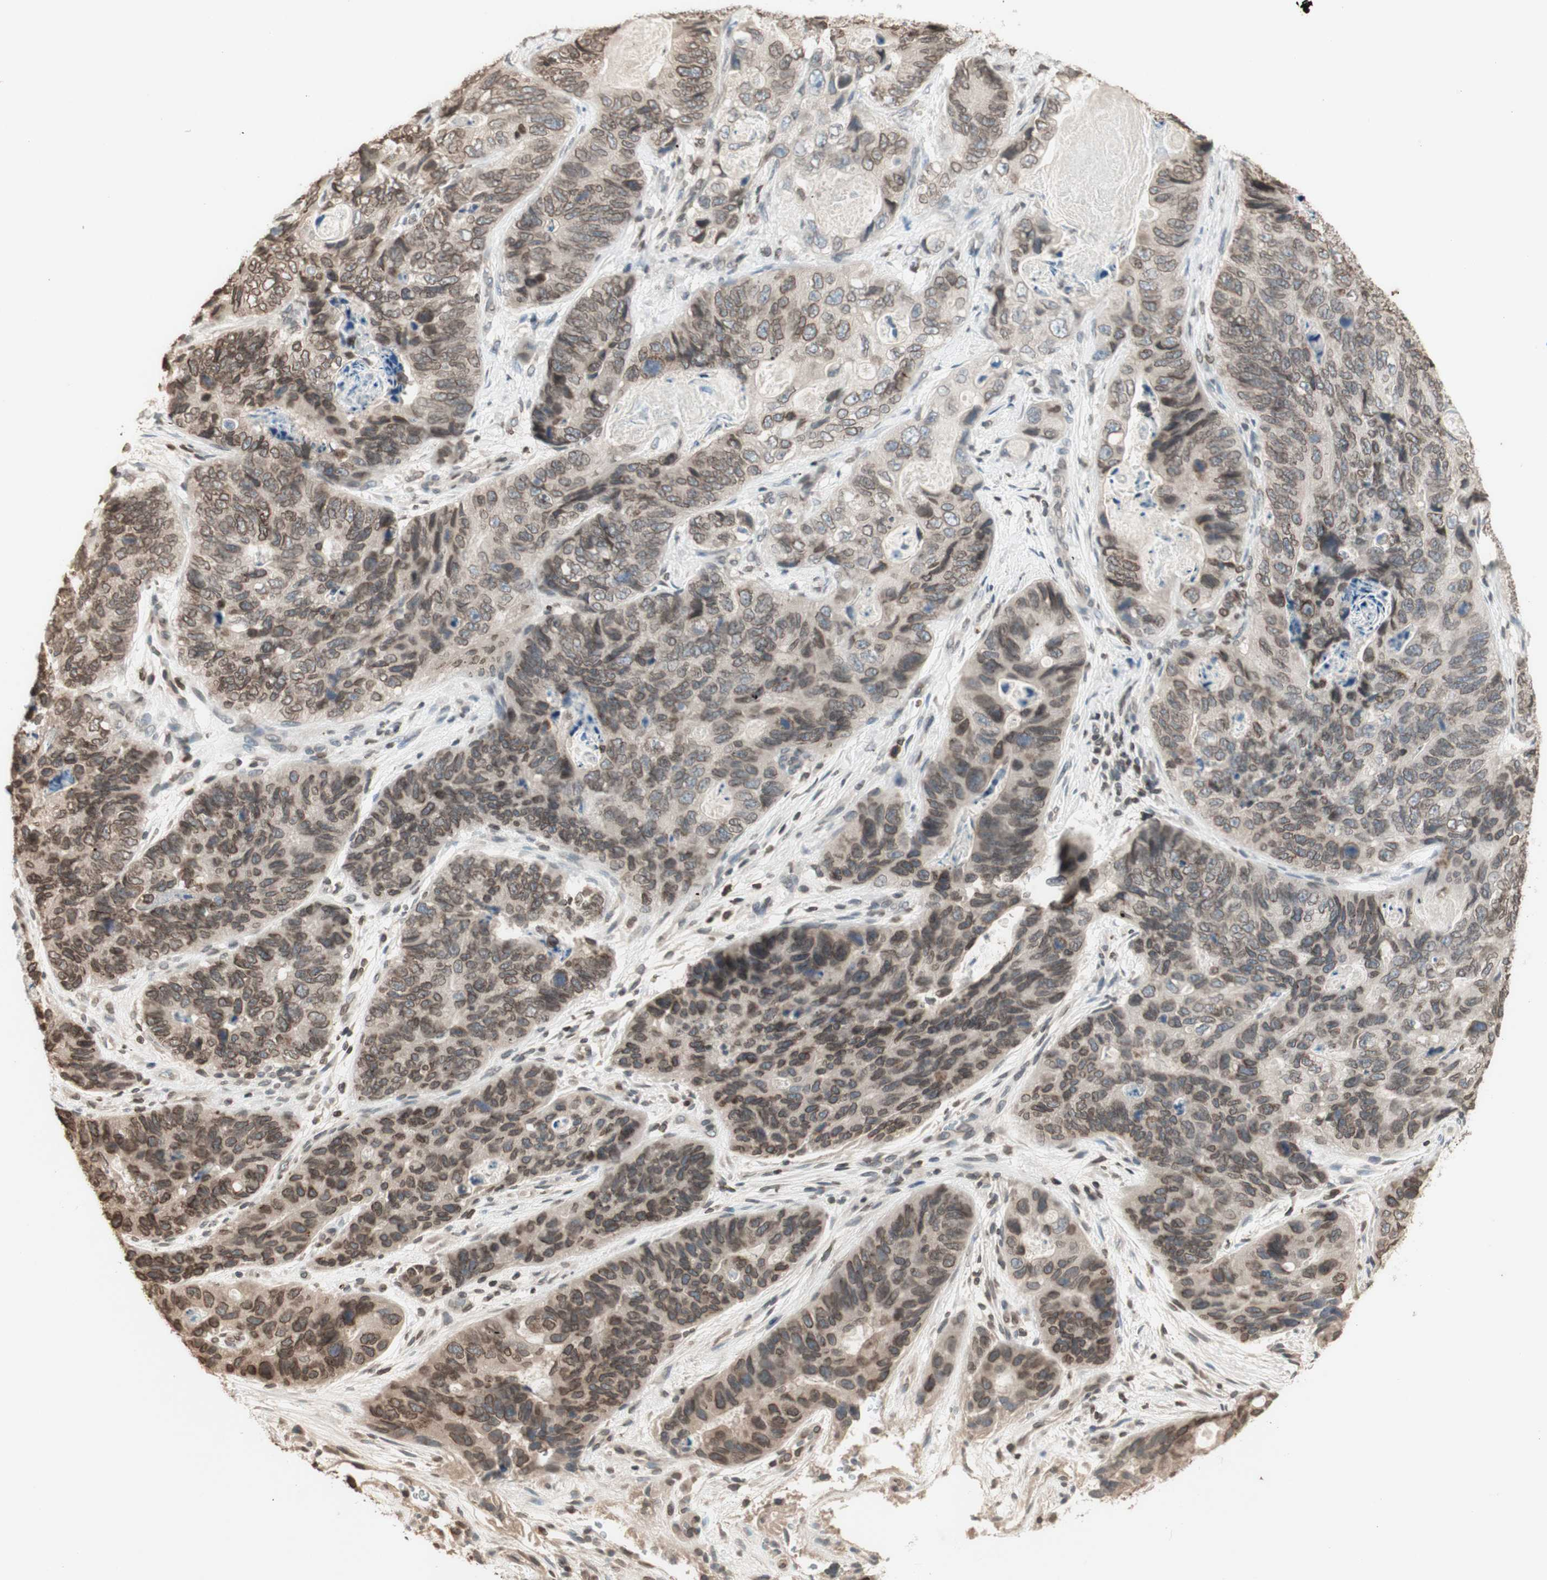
{"staining": {"intensity": "moderate", "quantity": ">75%", "location": "cytoplasmic/membranous,nuclear"}, "tissue": "stomach cancer", "cell_type": "Tumor cells", "image_type": "cancer", "snomed": [{"axis": "morphology", "description": "Adenocarcinoma, NOS"}, {"axis": "topography", "description": "Stomach"}], "caption": "Human stomach cancer stained for a protein (brown) reveals moderate cytoplasmic/membranous and nuclear positive positivity in about >75% of tumor cells.", "gene": "TMPO", "patient": {"sex": "female", "age": 89}}